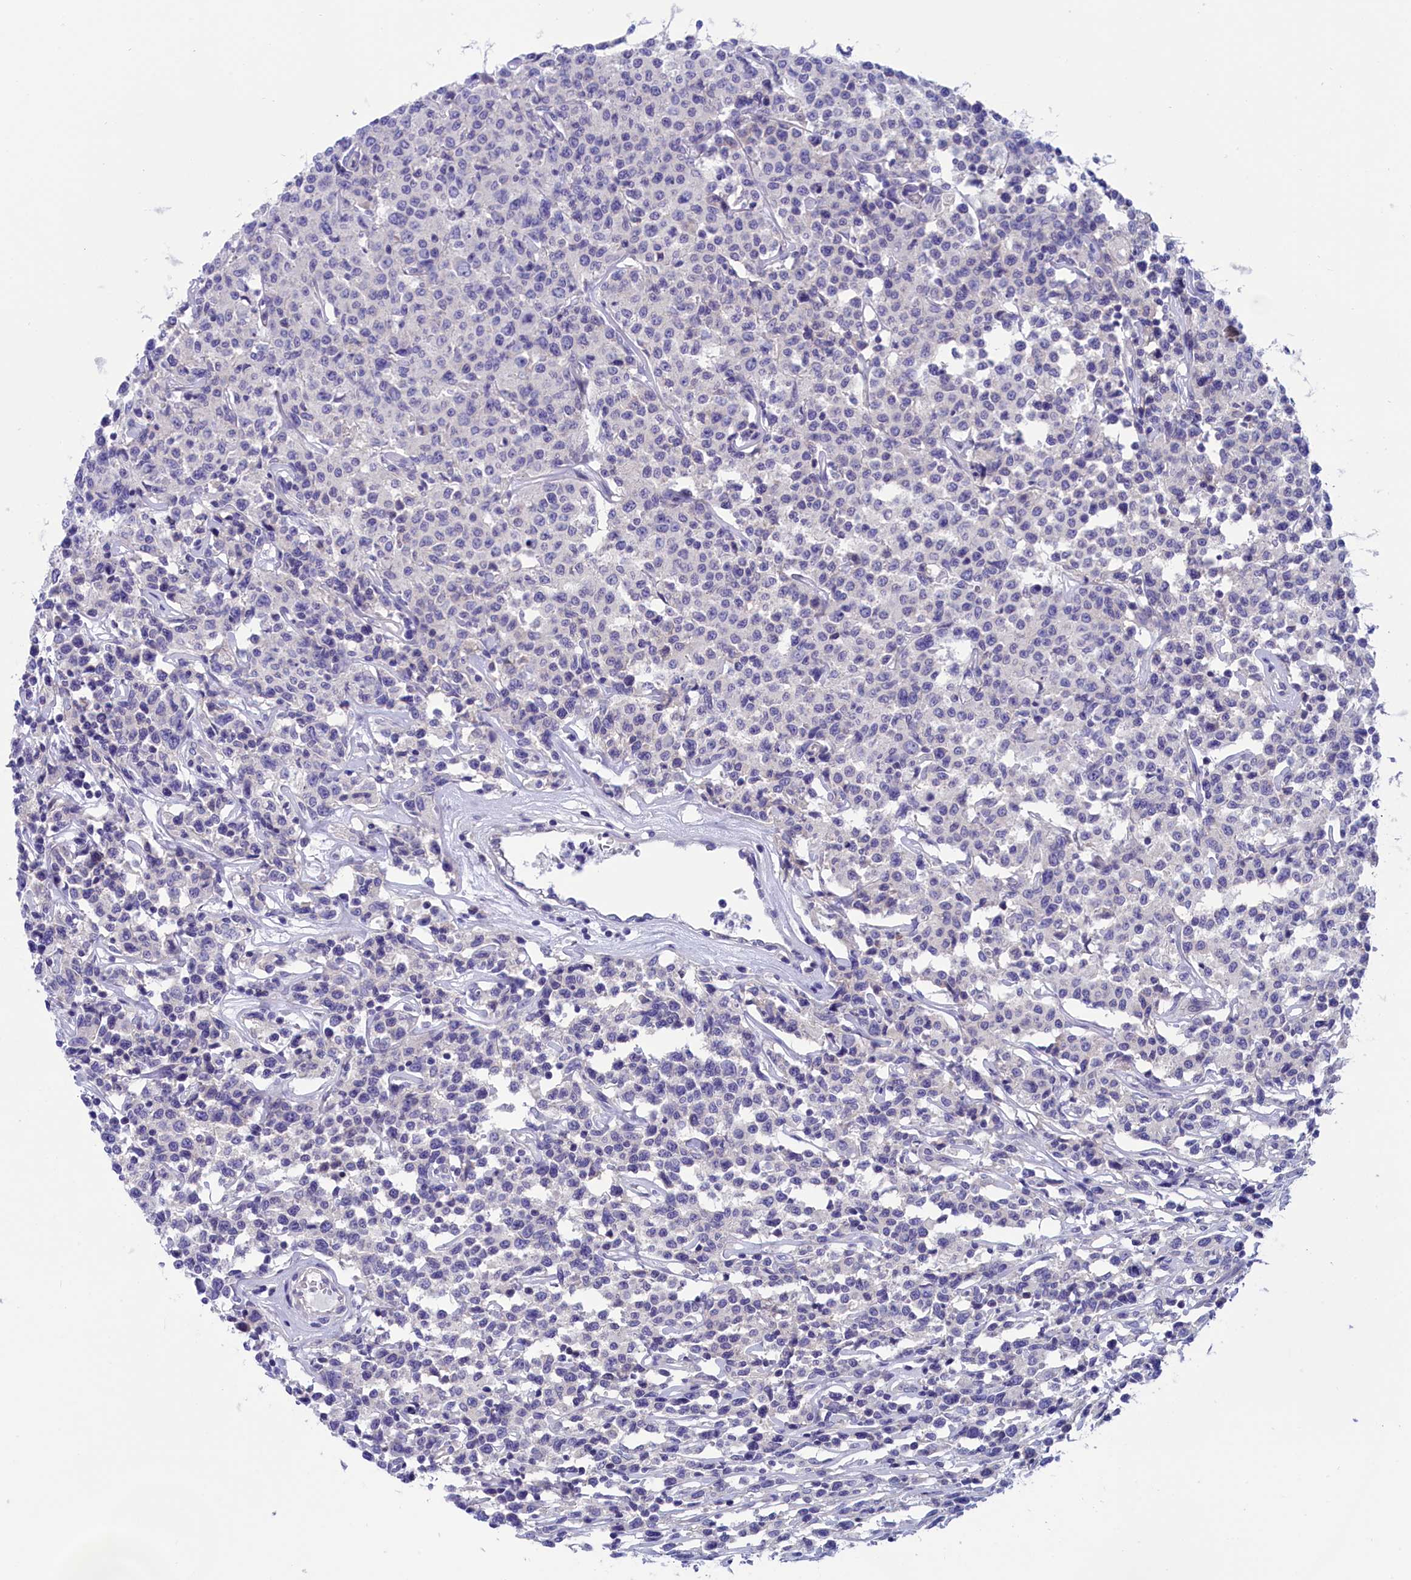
{"staining": {"intensity": "negative", "quantity": "none", "location": "none"}, "tissue": "lymphoma", "cell_type": "Tumor cells", "image_type": "cancer", "snomed": [{"axis": "morphology", "description": "Malignant lymphoma, non-Hodgkin's type, Low grade"}, {"axis": "topography", "description": "Small intestine"}], "caption": "Micrograph shows no protein expression in tumor cells of lymphoma tissue.", "gene": "VPS35L", "patient": {"sex": "female", "age": 59}}